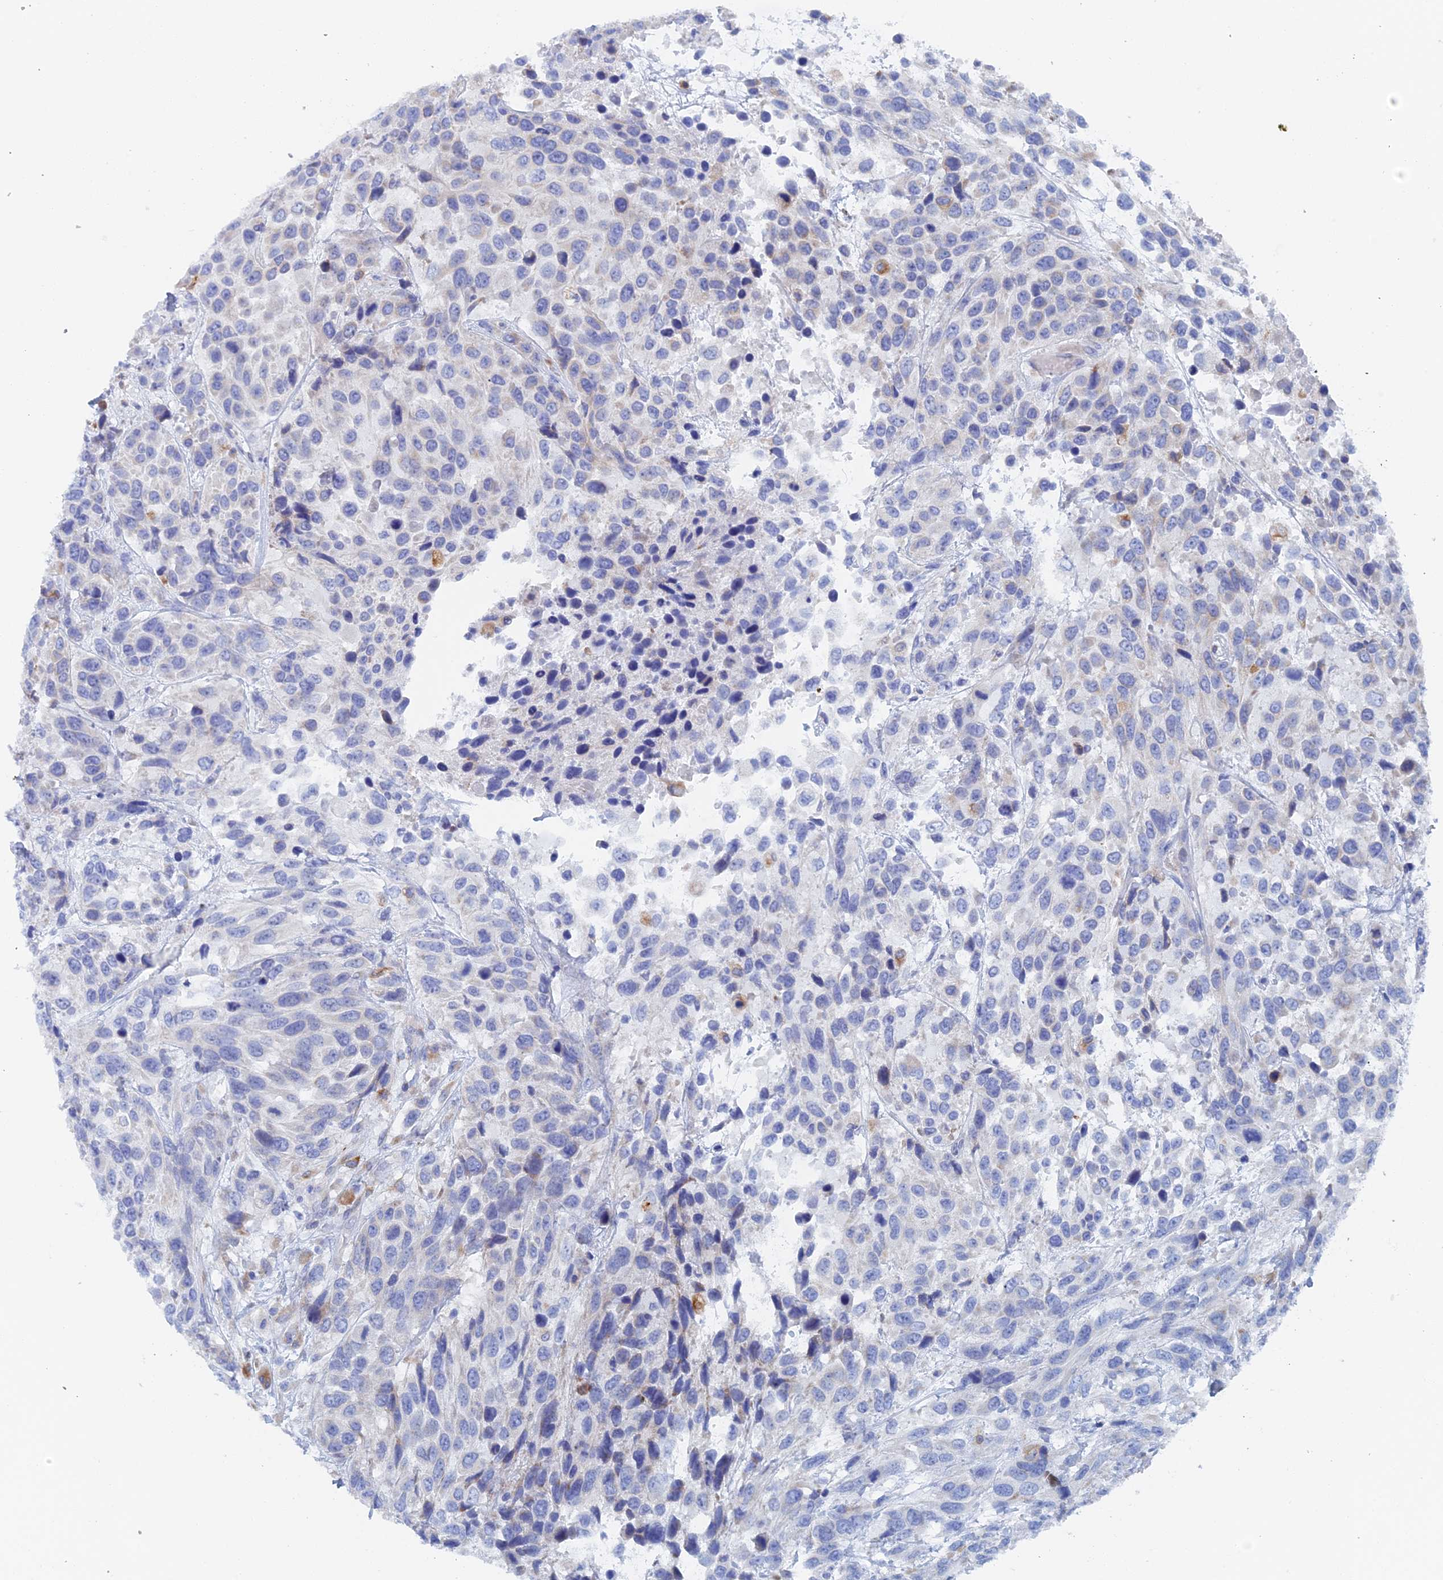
{"staining": {"intensity": "negative", "quantity": "none", "location": "none"}, "tissue": "urothelial cancer", "cell_type": "Tumor cells", "image_type": "cancer", "snomed": [{"axis": "morphology", "description": "Urothelial carcinoma, High grade"}, {"axis": "topography", "description": "Urinary bladder"}], "caption": "Immunohistochemistry of urothelial carcinoma (high-grade) shows no positivity in tumor cells.", "gene": "COG7", "patient": {"sex": "female", "age": 70}}